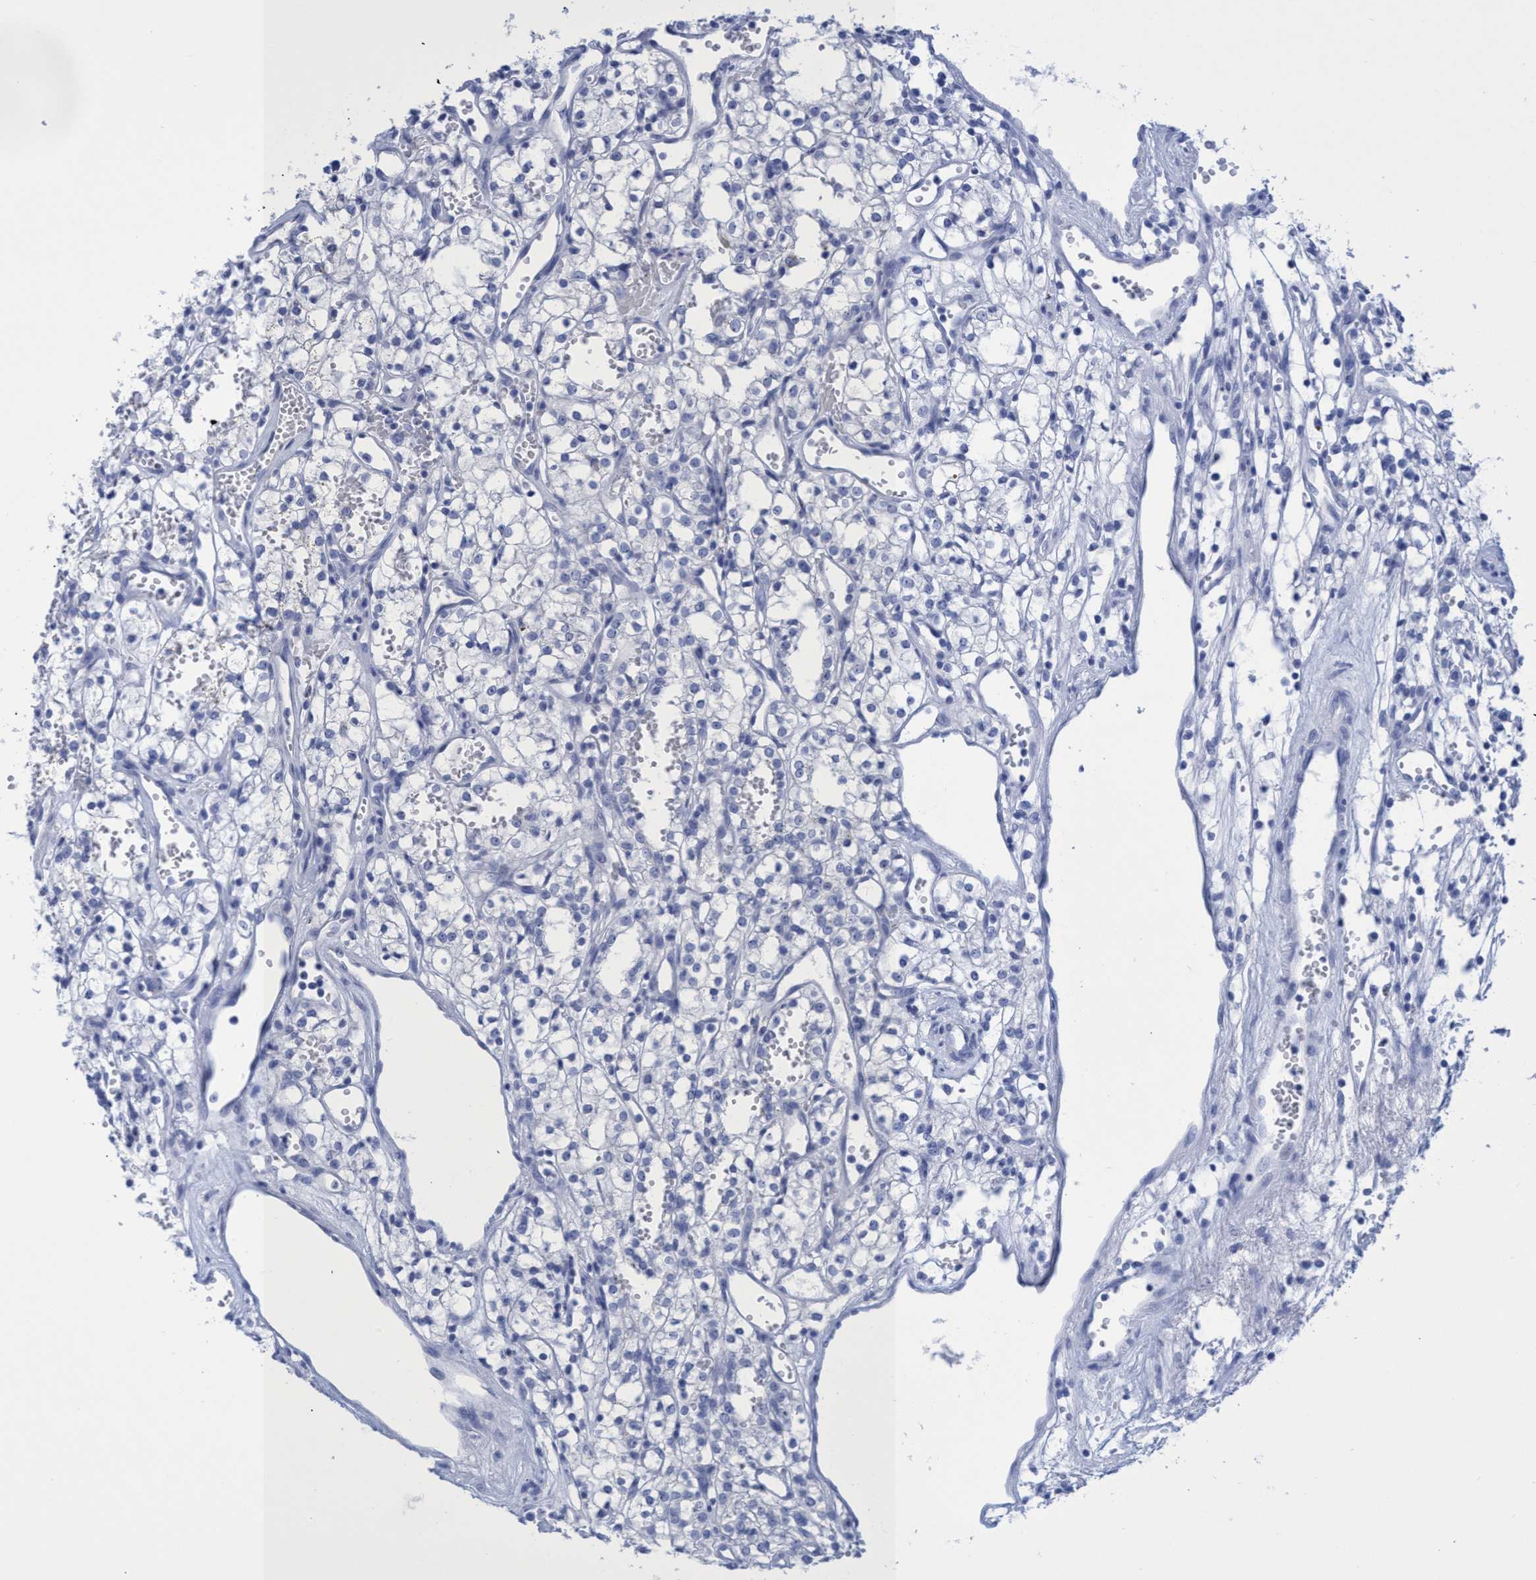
{"staining": {"intensity": "negative", "quantity": "none", "location": "none"}, "tissue": "renal cancer", "cell_type": "Tumor cells", "image_type": "cancer", "snomed": [{"axis": "morphology", "description": "Adenocarcinoma, NOS"}, {"axis": "topography", "description": "Kidney"}], "caption": "Tumor cells show no significant protein expression in renal adenocarcinoma.", "gene": "INSL6", "patient": {"sex": "male", "age": 59}}